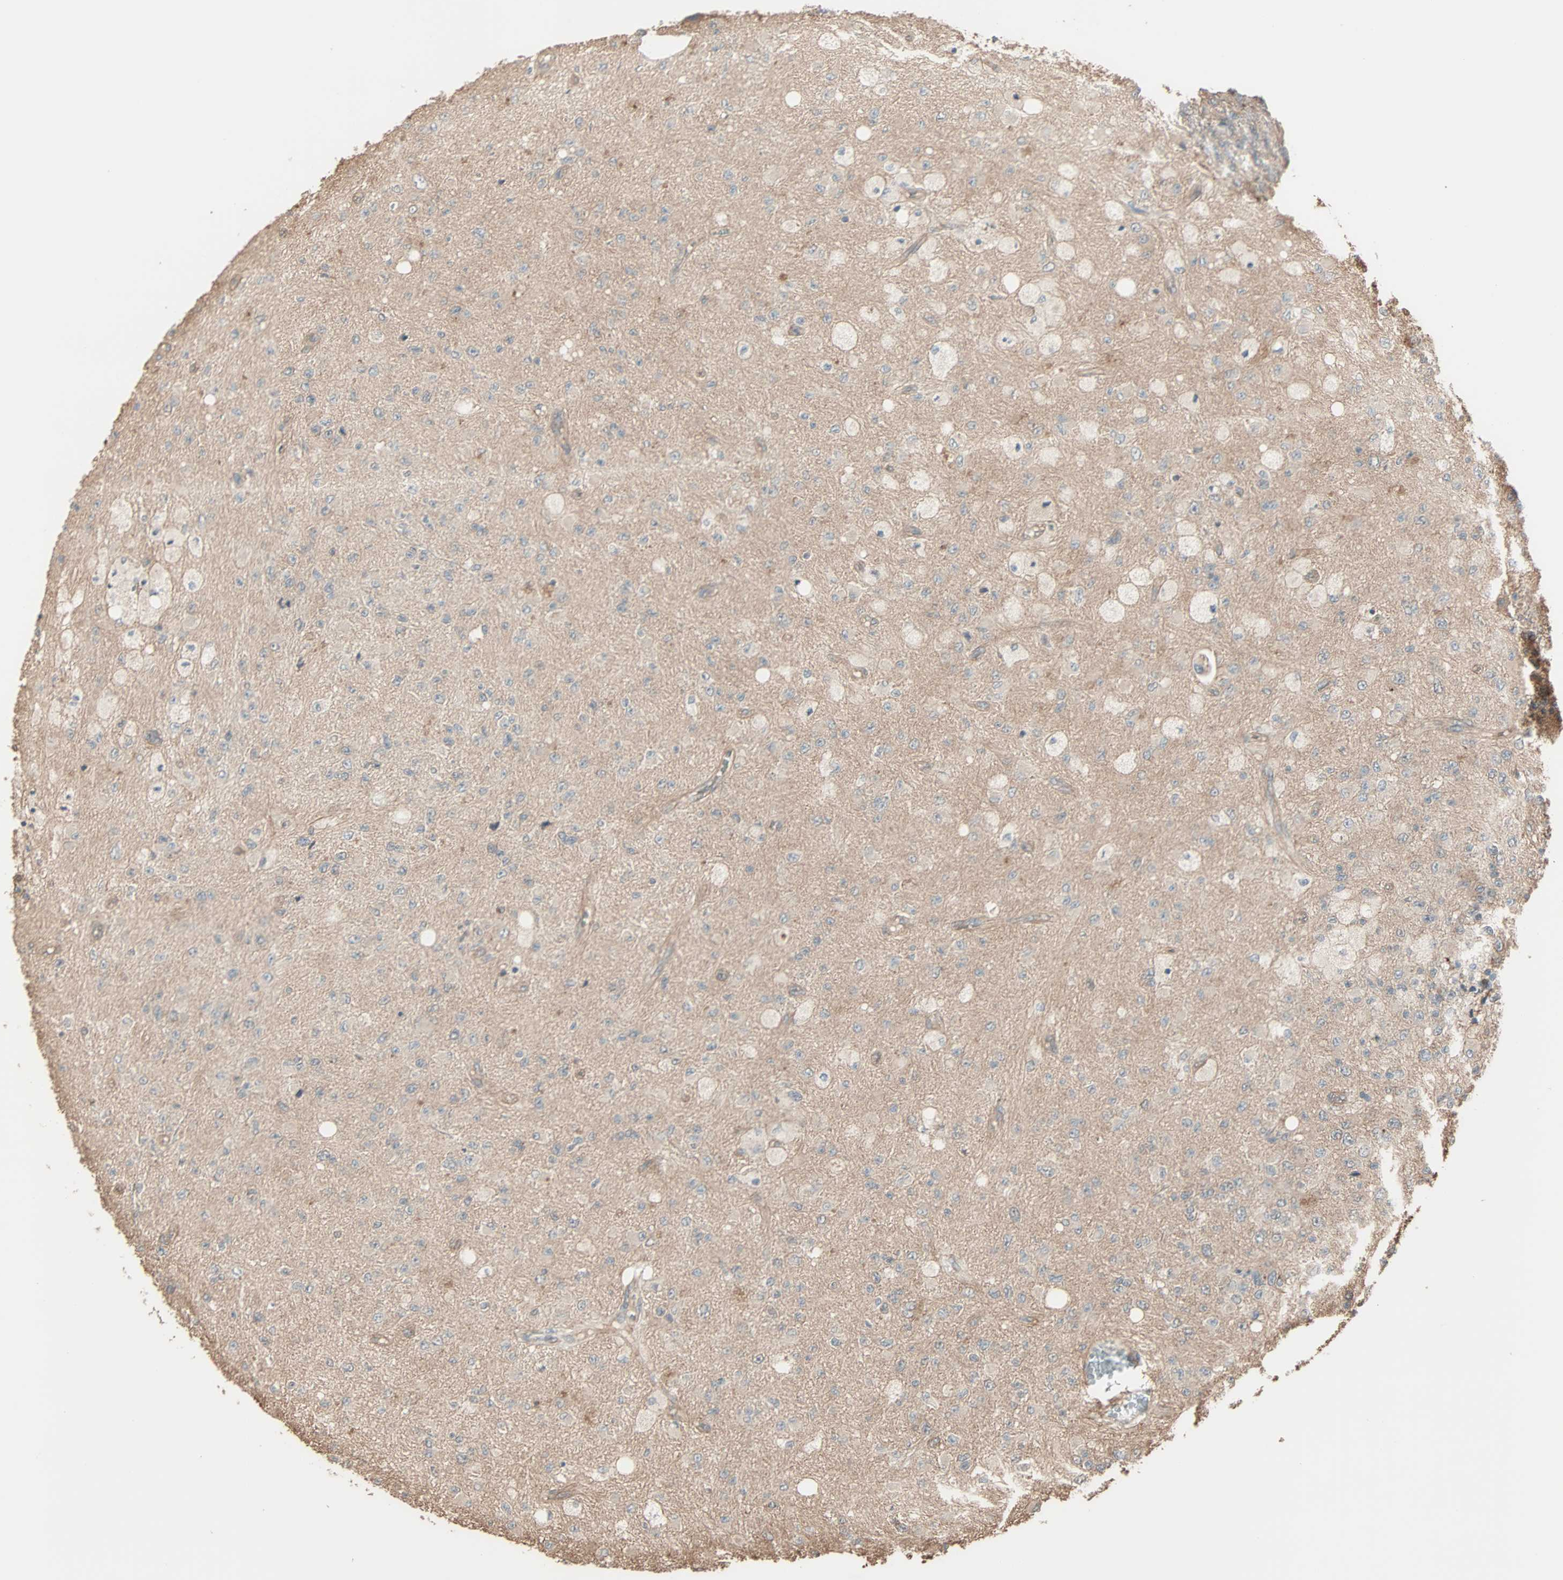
{"staining": {"intensity": "weak", "quantity": "25%-75%", "location": "cytoplasmic/membranous"}, "tissue": "glioma", "cell_type": "Tumor cells", "image_type": "cancer", "snomed": [{"axis": "morphology", "description": "Glioma, malignant, High grade"}, {"axis": "topography", "description": "pancreas cauda"}], "caption": "This histopathology image shows immunohistochemistry staining of high-grade glioma (malignant), with low weak cytoplasmic/membranous staining in approximately 25%-75% of tumor cells.", "gene": "GALNT3", "patient": {"sex": "male", "age": 60}}